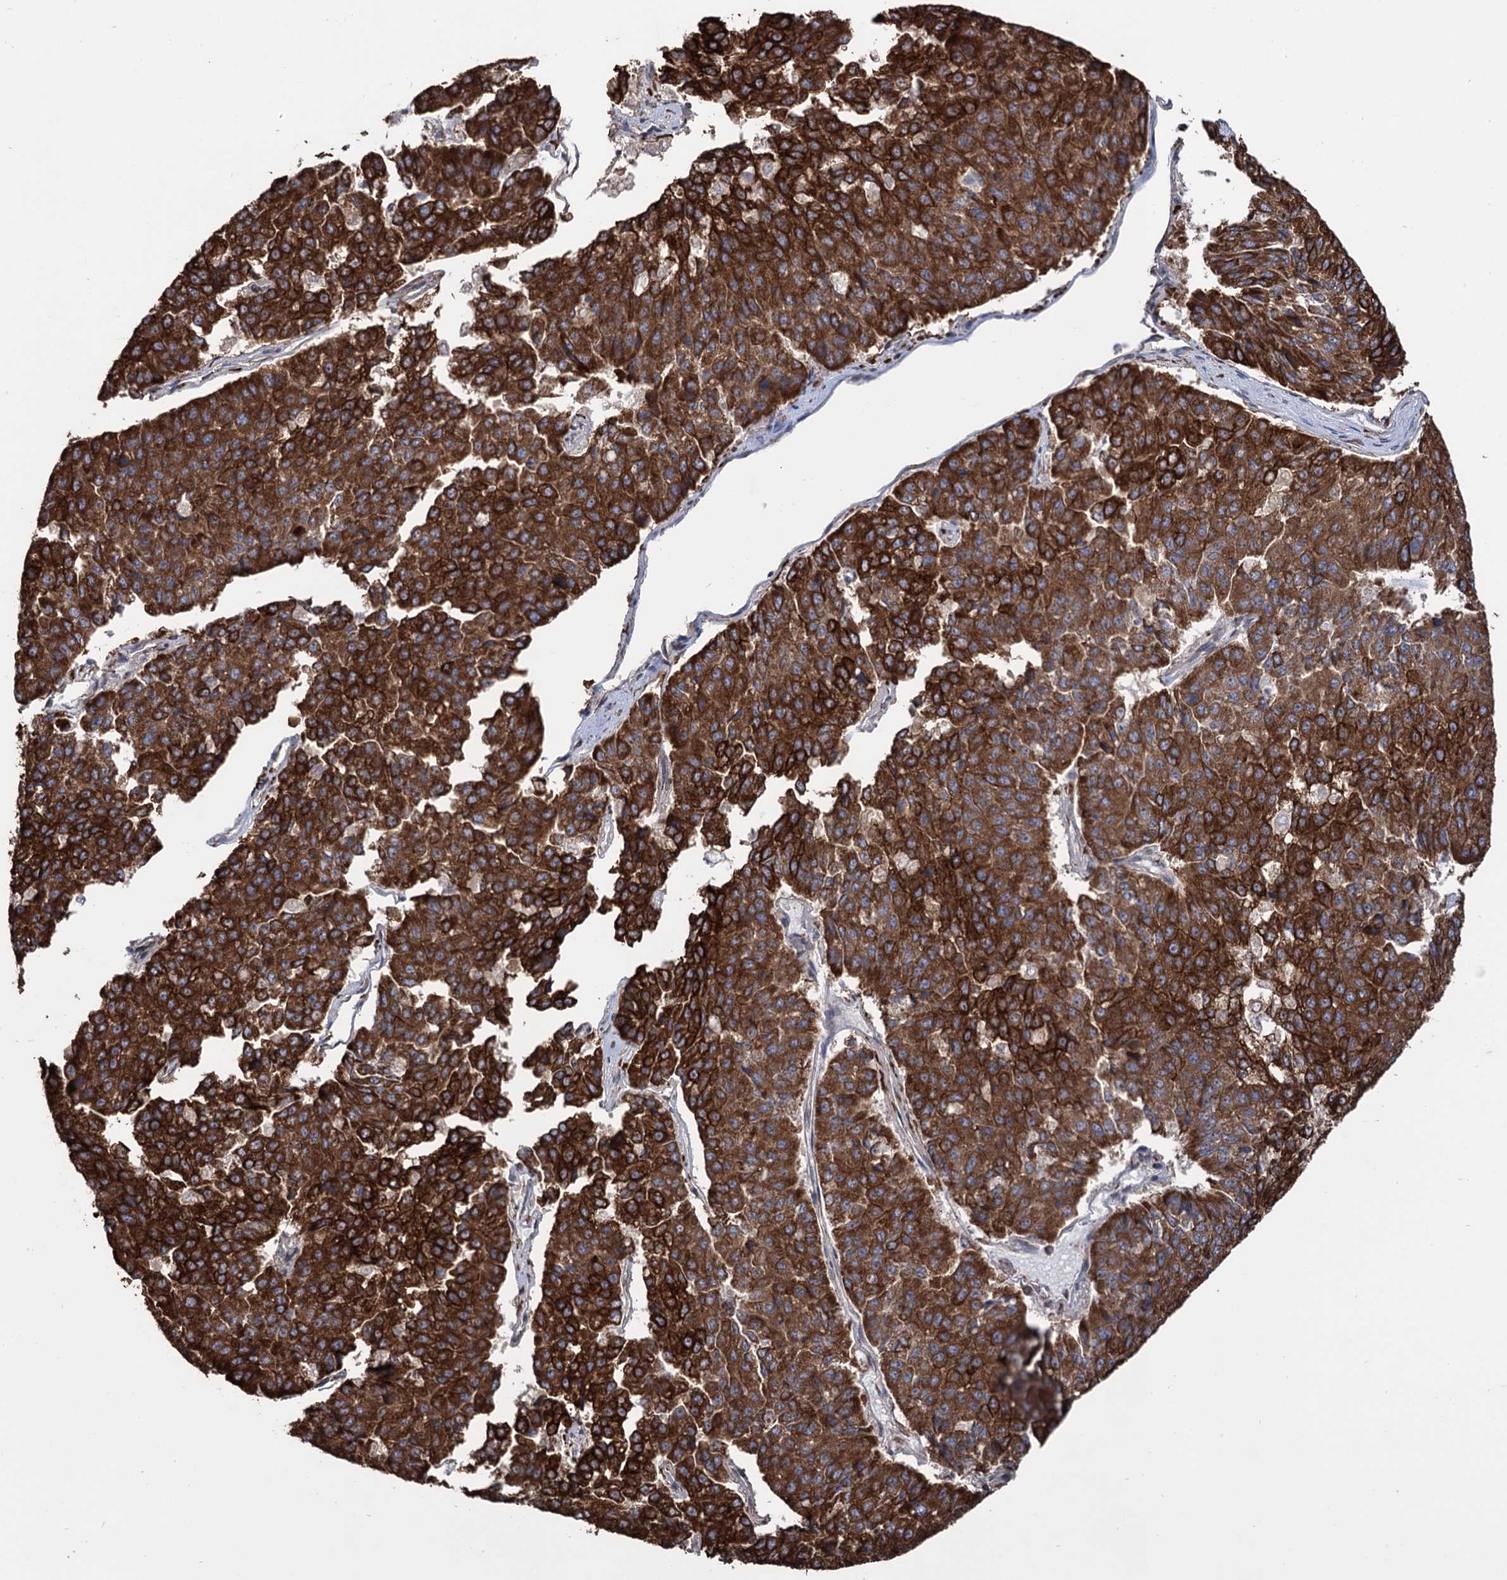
{"staining": {"intensity": "strong", "quantity": ">75%", "location": "cytoplasmic/membranous"}, "tissue": "pancreatic cancer", "cell_type": "Tumor cells", "image_type": "cancer", "snomed": [{"axis": "morphology", "description": "Adenocarcinoma, NOS"}, {"axis": "topography", "description": "Pancreas"}], "caption": "Immunohistochemistry (DAB) staining of pancreatic cancer (adenocarcinoma) exhibits strong cytoplasmic/membranous protein expression in about >75% of tumor cells.", "gene": "CDAN1", "patient": {"sex": "male", "age": 50}}